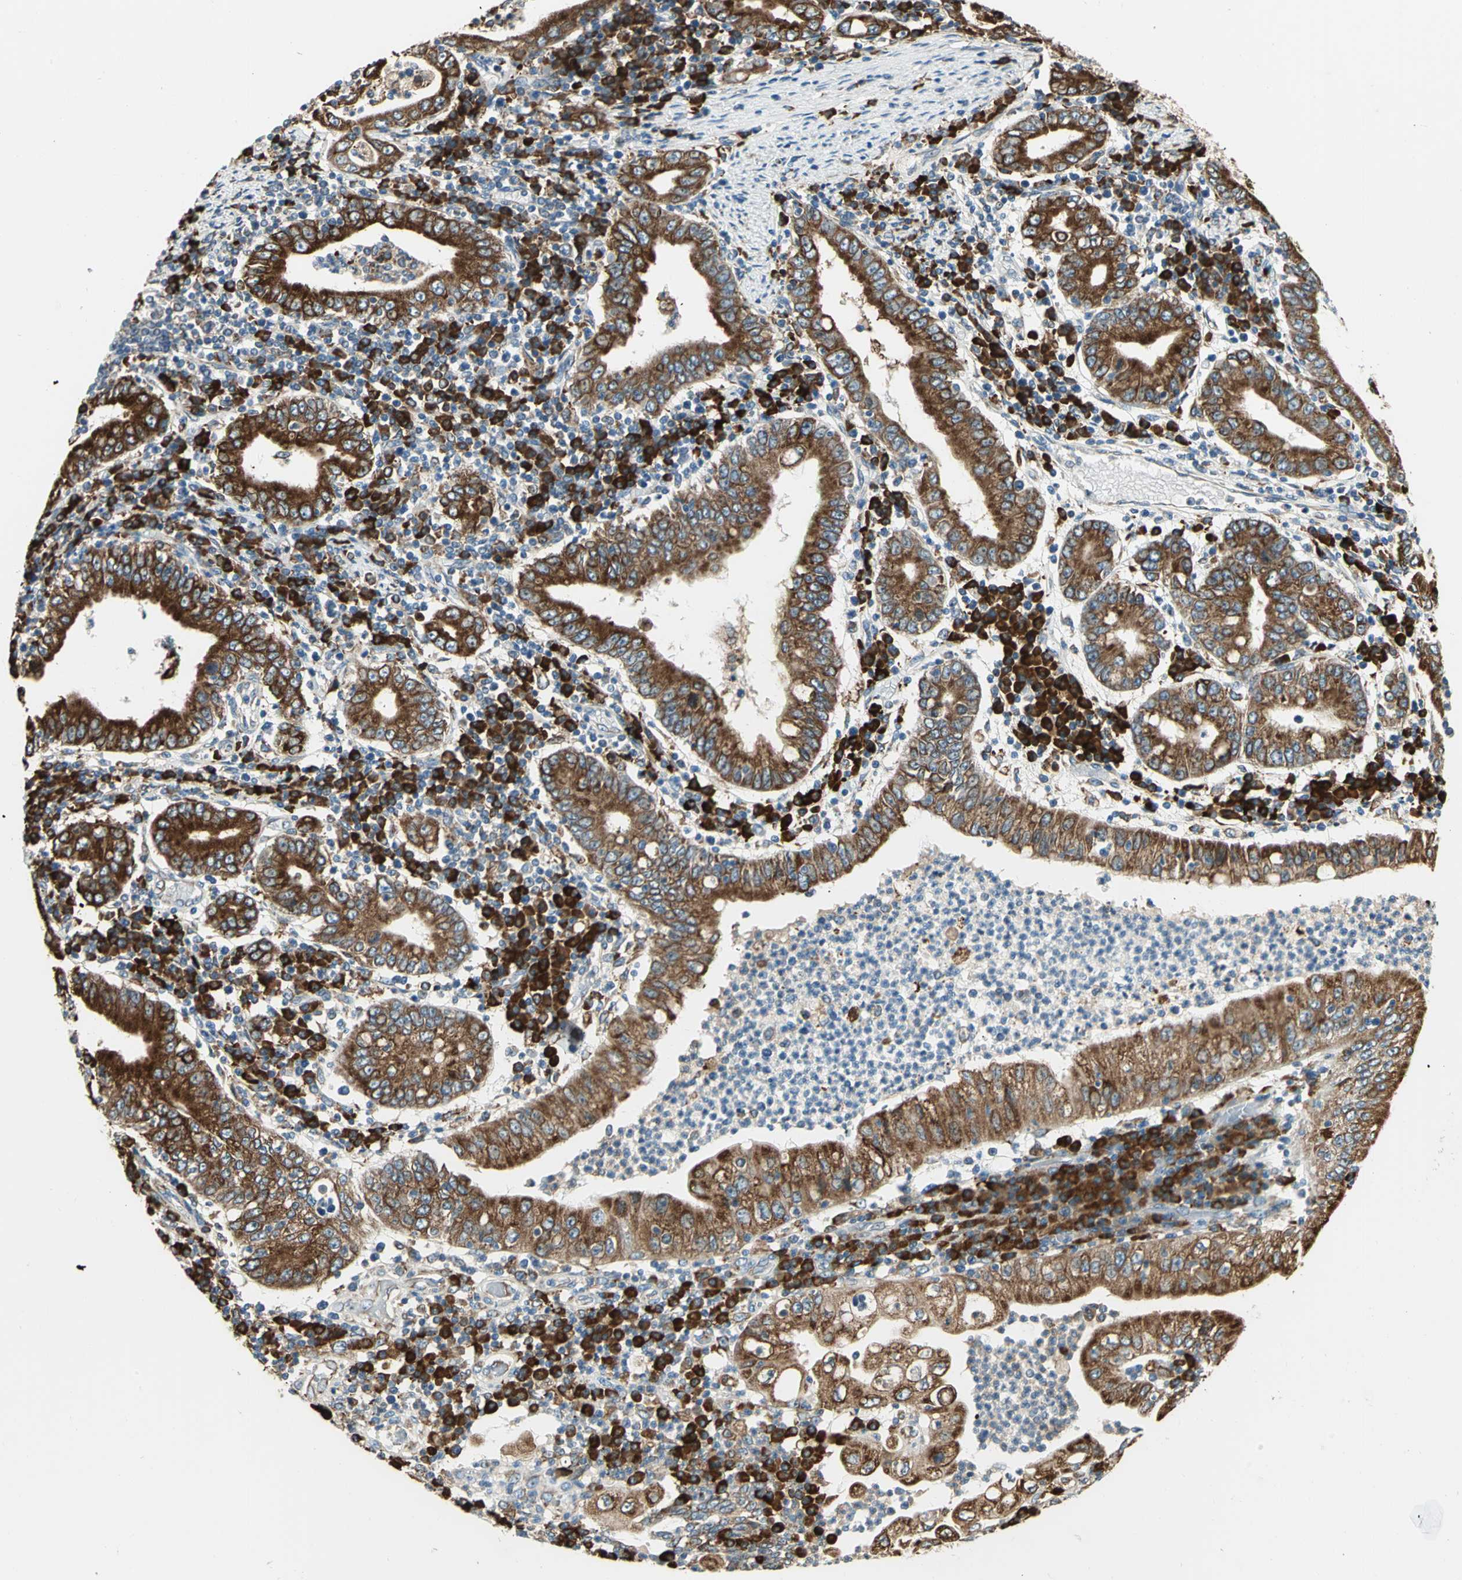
{"staining": {"intensity": "strong", "quantity": ">75%", "location": "cytoplasmic/membranous"}, "tissue": "stomach cancer", "cell_type": "Tumor cells", "image_type": "cancer", "snomed": [{"axis": "morphology", "description": "Normal tissue, NOS"}, {"axis": "morphology", "description": "Adenocarcinoma, NOS"}, {"axis": "topography", "description": "Esophagus"}, {"axis": "topography", "description": "Stomach, upper"}, {"axis": "topography", "description": "Peripheral nerve tissue"}], "caption": "Immunohistochemistry micrograph of neoplastic tissue: human adenocarcinoma (stomach) stained using immunohistochemistry (IHC) exhibits high levels of strong protein expression localized specifically in the cytoplasmic/membranous of tumor cells, appearing as a cytoplasmic/membranous brown color.", "gene": "PDIA4", "patient": {"sex": "male", "age": 62}}